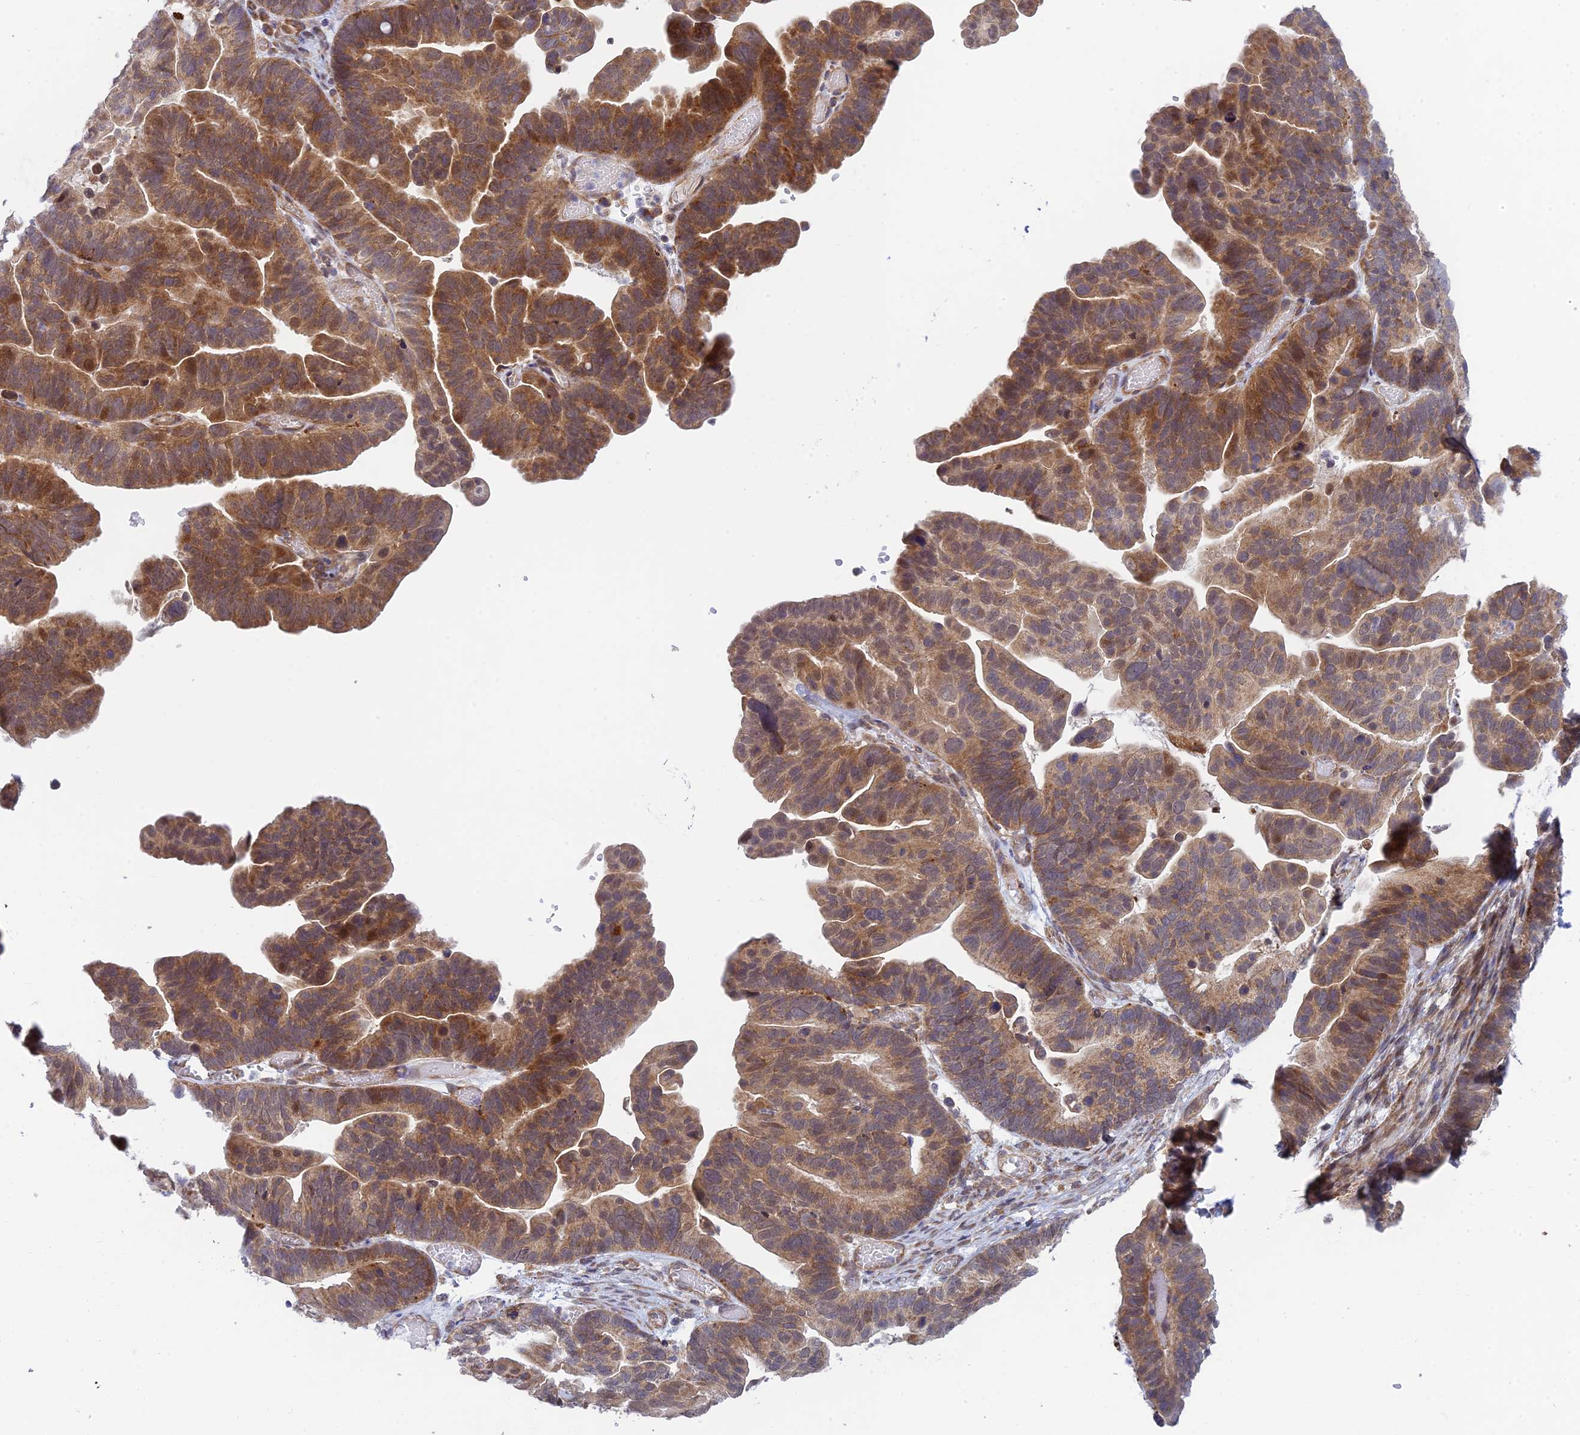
{"staining": {"intensity": "moderate", "quantity": ">75%", "location": "cytoplasmic/membranous"}, "tissue": "ovarian cancer", "cell_type": "Tumor cells", "image_type": "cancer", "snomed": [{"axis": "morphology", "description": "Cystadenocarcinoma, serous, NOS"}, {"axis": "topography", "description": "Ovary"}], "caption": "Immunohistochemical staining of ovarian cancer (serous cystadenocarcinoma) exhibits medium levels of moderate cytoplasmic/membranous protein staining in about >75% of tumor cells.", "gene": "INCA1", "patient": {"sex": "female", "age": 56}}